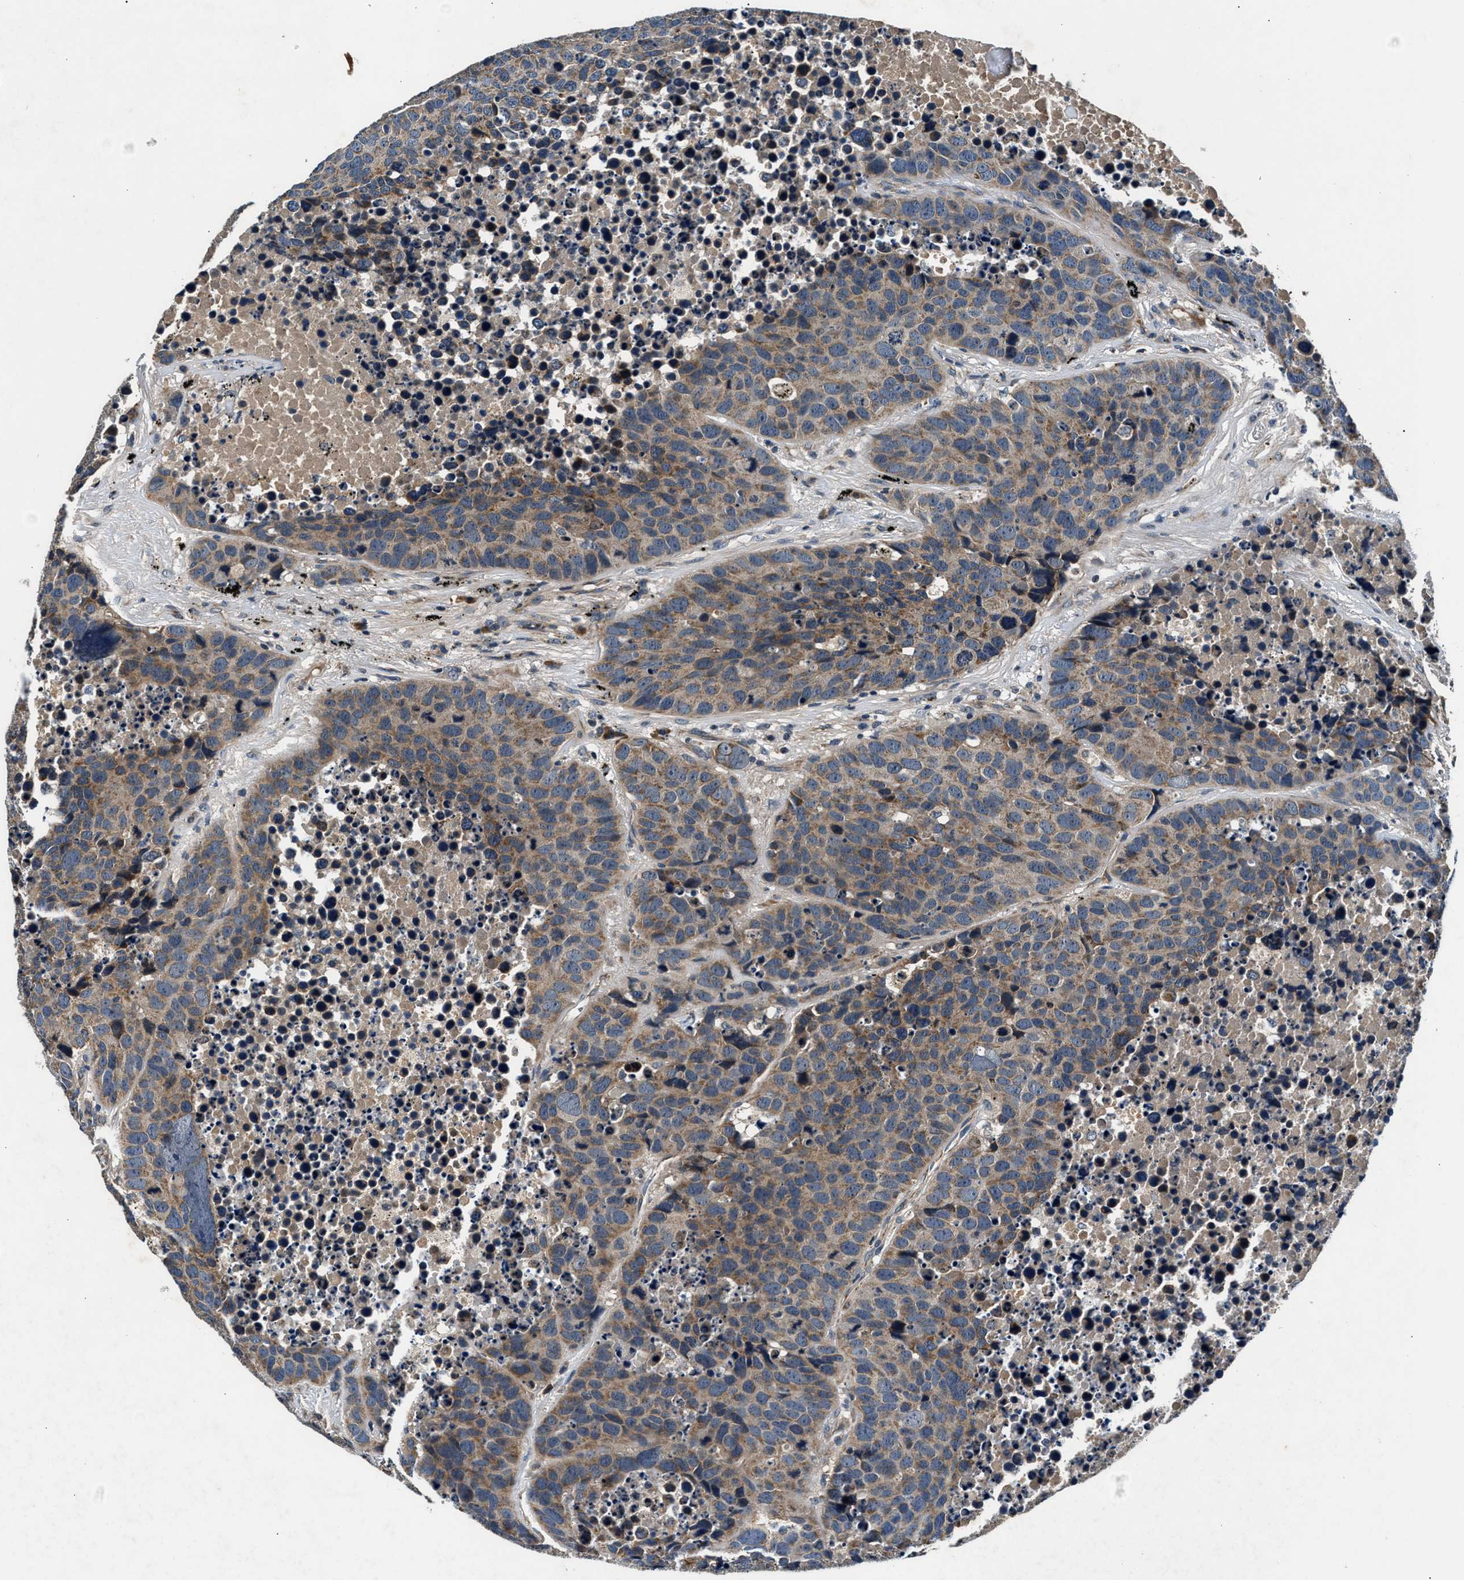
{"staining": {"intensity": "moderate", "quantity": ">75%", "location": "cytoplasmic/membranous"}, "tissue": "carcinoid", "cell_type": "Tumor cells", "image_type": "cancer", "snomed": [{"axis": "morphology", "description": "Carcinoid, malignant, NOS"}, {"axis": "topography", "description": "Lung"}], "caption": "There is medium levels of moderate cytoplasmic/membranous staining in tumor cells of carcinoid, as demonstrated by immunohistochemical staining (brown color).", "gene": "IMMT", "patient": {"sex": "male", "age": 60}}